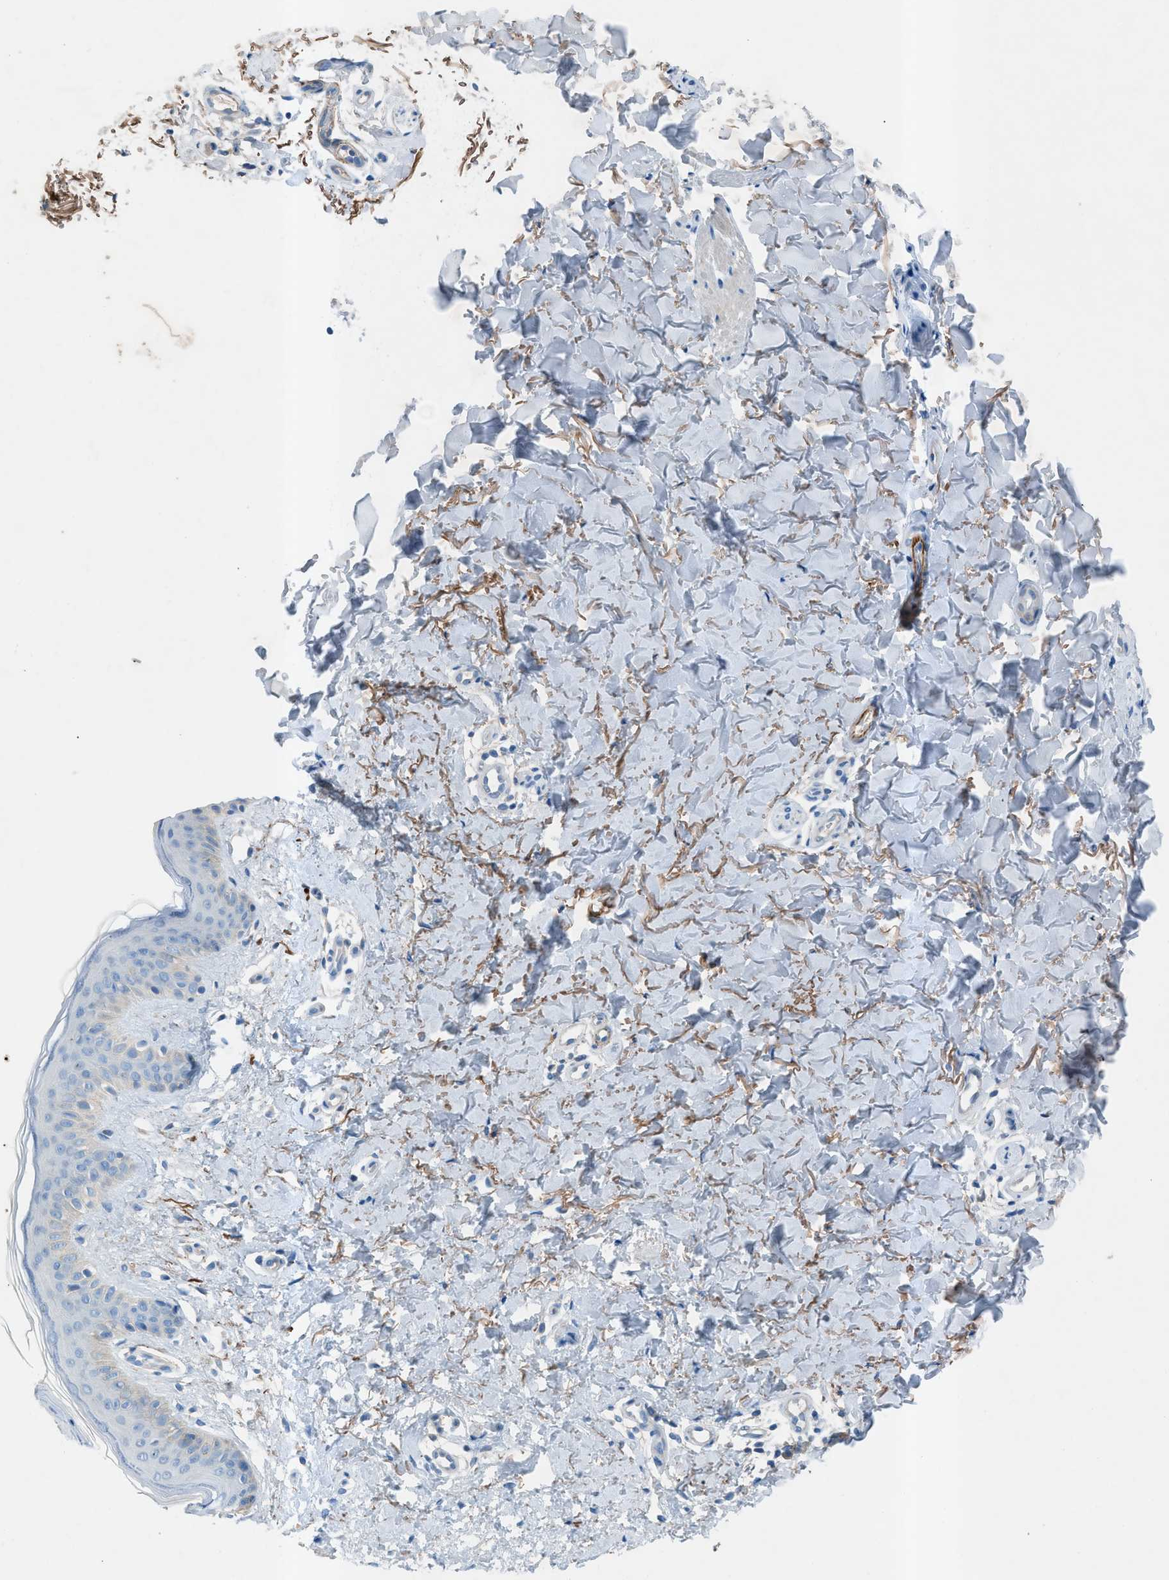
{"staining": {"intensity": "moderate", "quantity": ">75%", "location": "cytoplasmic/membranous"}, "tissue": "skin", "cell_type": "Fibroblasts", "image_type": "normal", "snomed": [{"axis": "morphology", "description": "Normal tissue, NOS"}, {"axis": "topography", "description": "Skin"}], "caption": "DAB immunohistochemical staining of unremarkable human skin displays moderate cytoplasmic/membranous protein staining in about >75% of fibroblasts.", "gene": "C5AR2", "patient": {"sex": "male", "age": 40}}